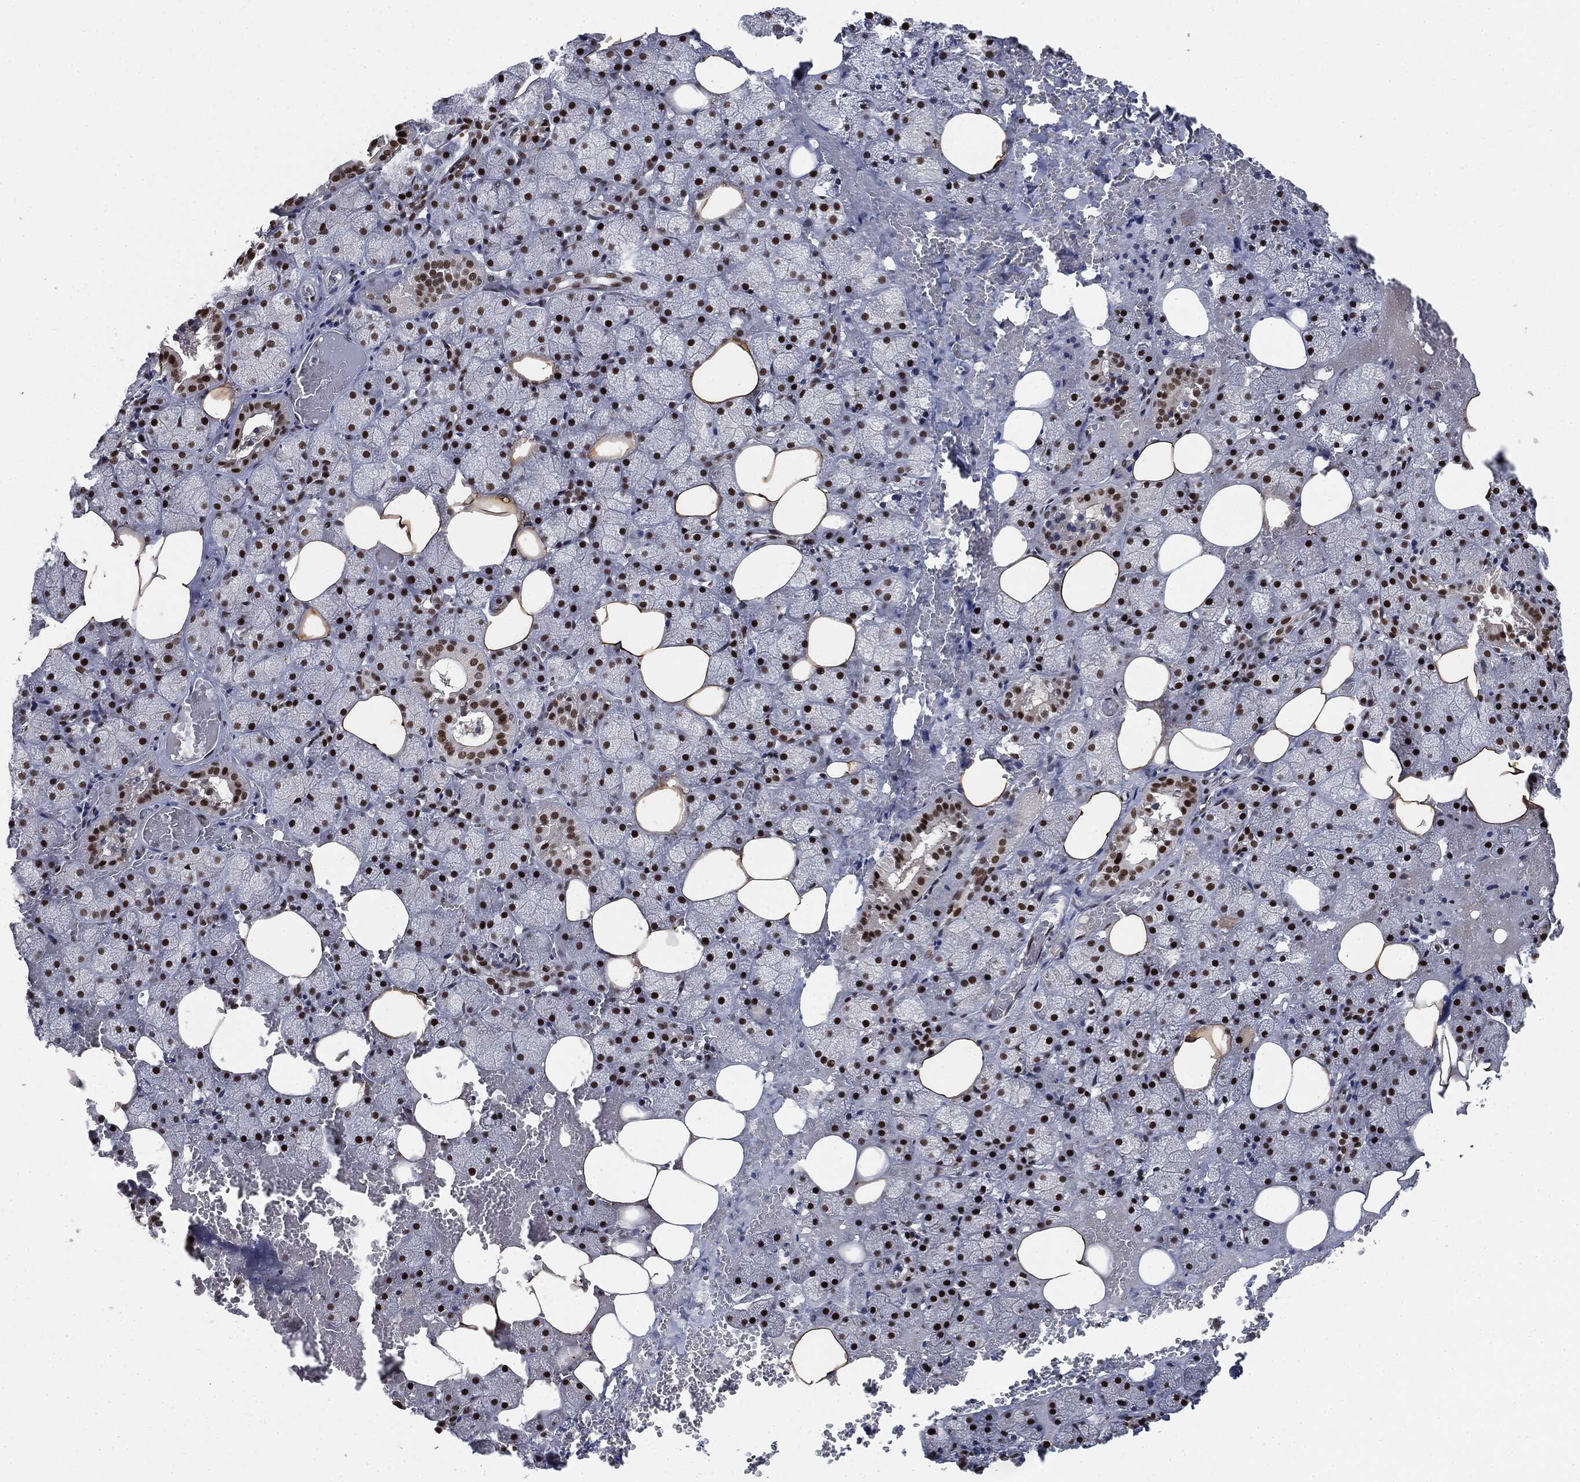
{"staining": {"intensity": "strong", "quantity": ">75%", "location": "nuclear"}, "tissue": "salivary gland", "cell_type": "Glandular cells", "image_type": "normal", "snomed": [{"axis": "morphology", "description": "Normal tissue, NOS"}, {"axis": "topography", "description": "Salivary gland"}], "caption": "High-magnification brightfield microscopy of unremarkable salivary gland stained with DAB (3,3'-diaminobenzidine) (brown) and counterstained with hematoxylin (blue). glandular cells exhibit strong nuclear positivity is present in about>75% of cells.", "gene": "DPH2", "patient": {"sex": "male", "age": 38}}